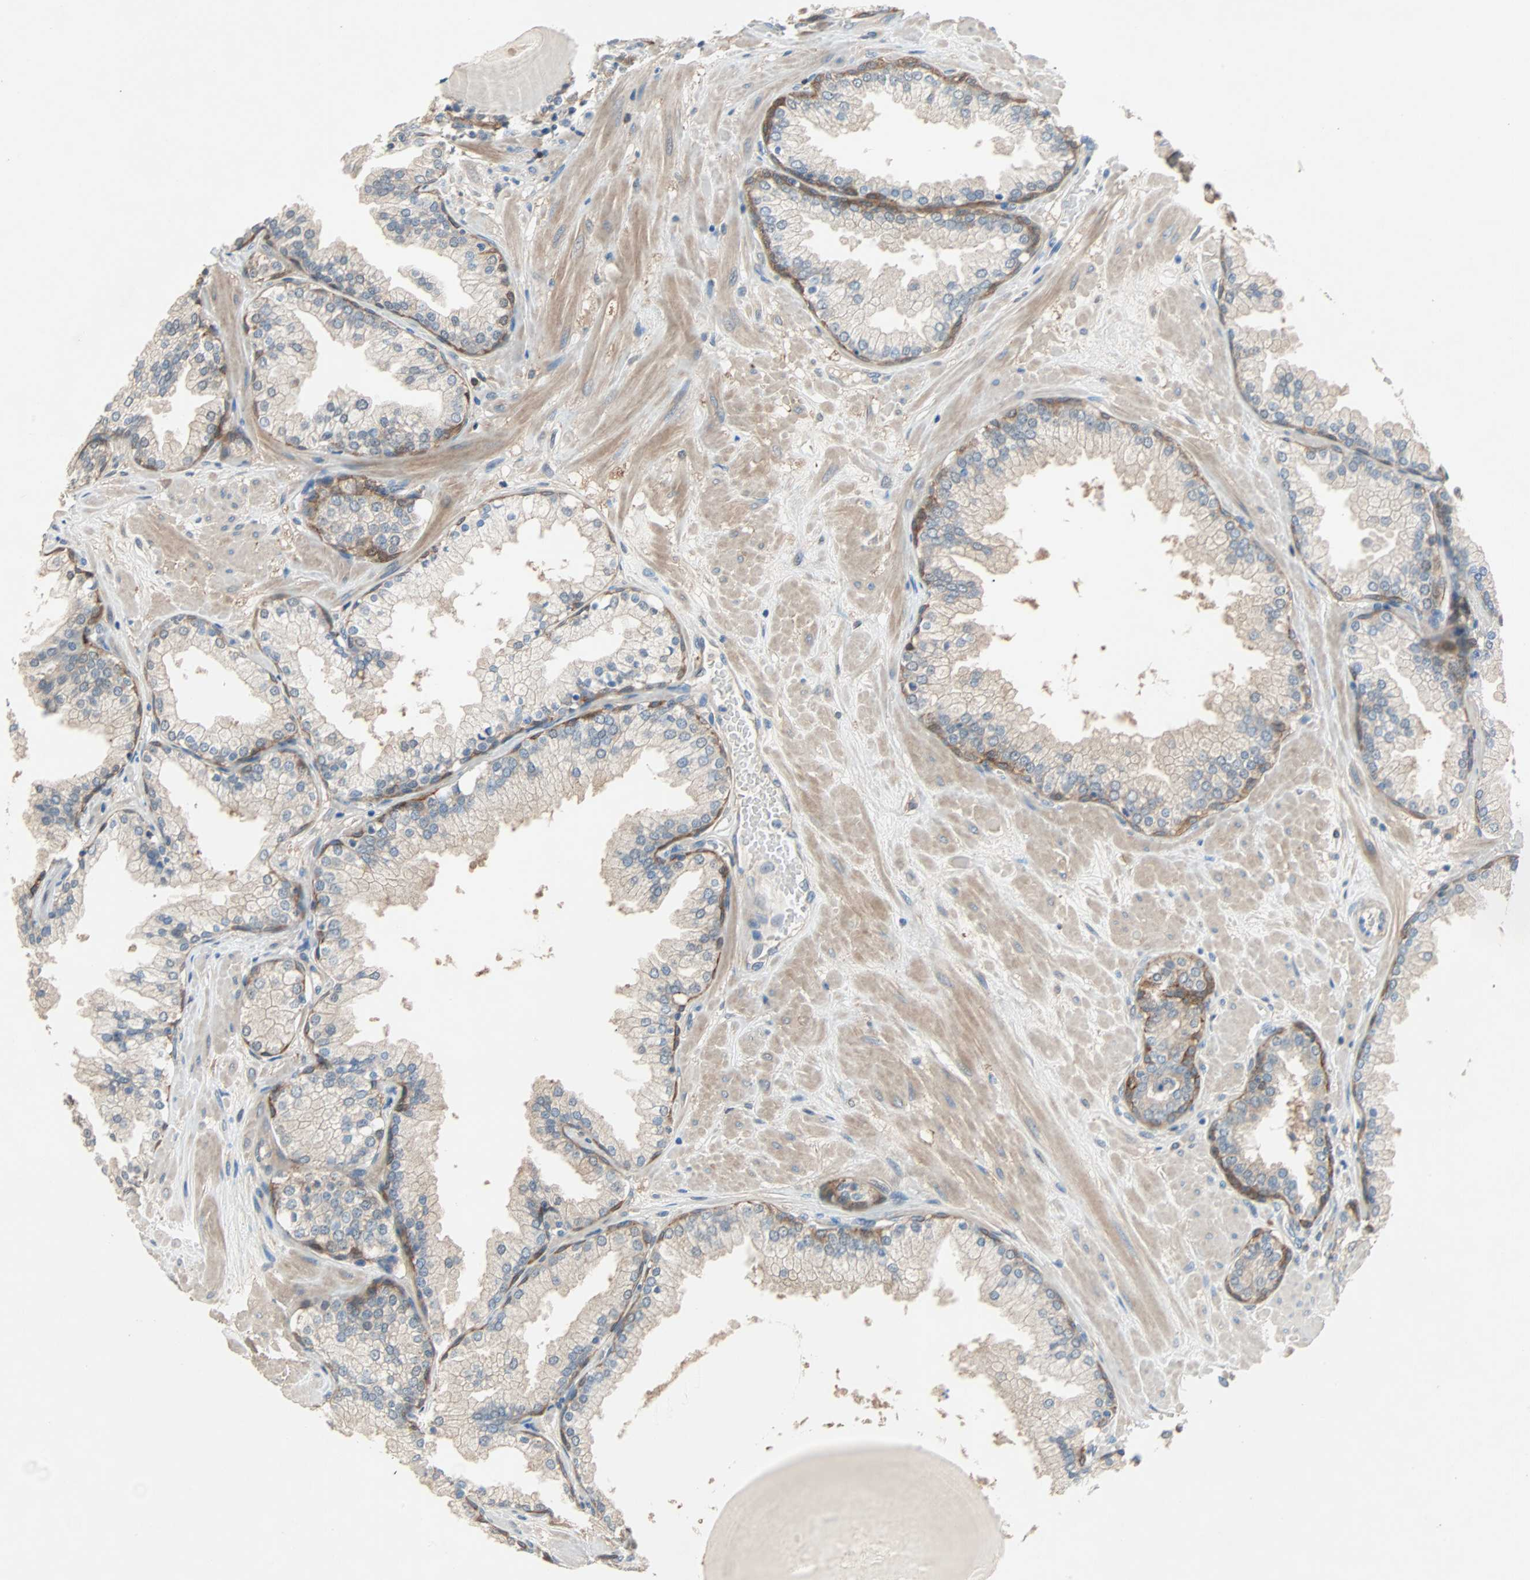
{"staining": {"intensity": "moderate", "quantity": "25%-75%", "location": "cytoplasmic/membranous"}, "tissue": "prostate", "cell_type": "Glandular cells", "image_type": "normal", "snomed": [{"axis": "morphology", "description": "Normal tissue, NOS"}, {"axis": "topography", "description": "Prostate"}], "caption": "IHC (DAB) staining of benign prostate displays moderate cytoplasmic/membranous protein expression in about 25%-75% of glandular cells.", "gene": "TNFRSF12A", "patient": {"sex": "male", "age": 51}}